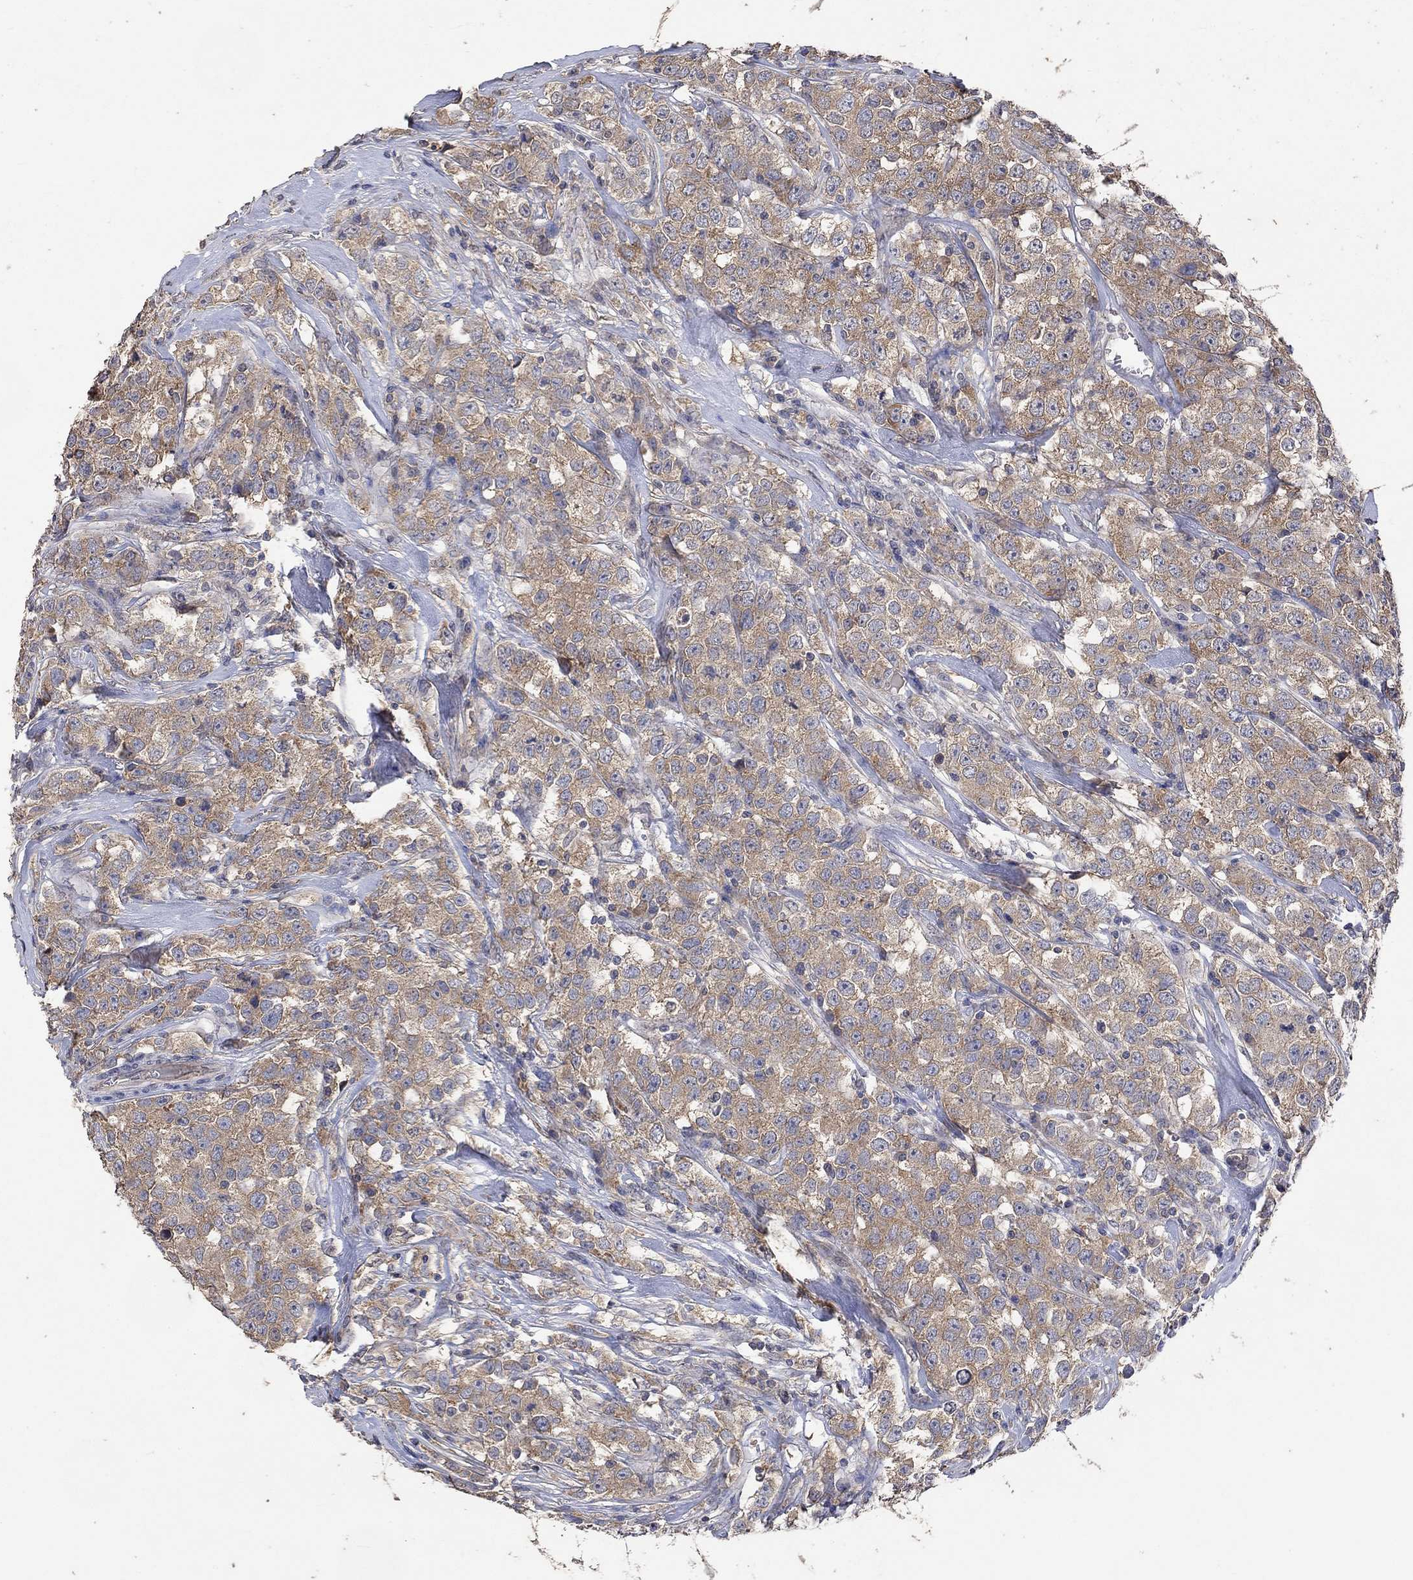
{"staining": {"intensity": "moderate", "quantity": ">75%", "location": "cytoplasmic/membranous"}, "tissue": "testis cancer", "cell_type": "Tumor cells", "image_type": "cancer", "snomed": [{"axis": "morphology", "description": "Seminoma, NOS"}, {"axis": "topography", "description": "Testis"}], "caption": "Testis seminoma tissue reveals moderate cytoplasmic/membranous expression in about >75% of tumor cells", "gene": "PTPN20", "patient": {"sex": "male", "age": 59}}